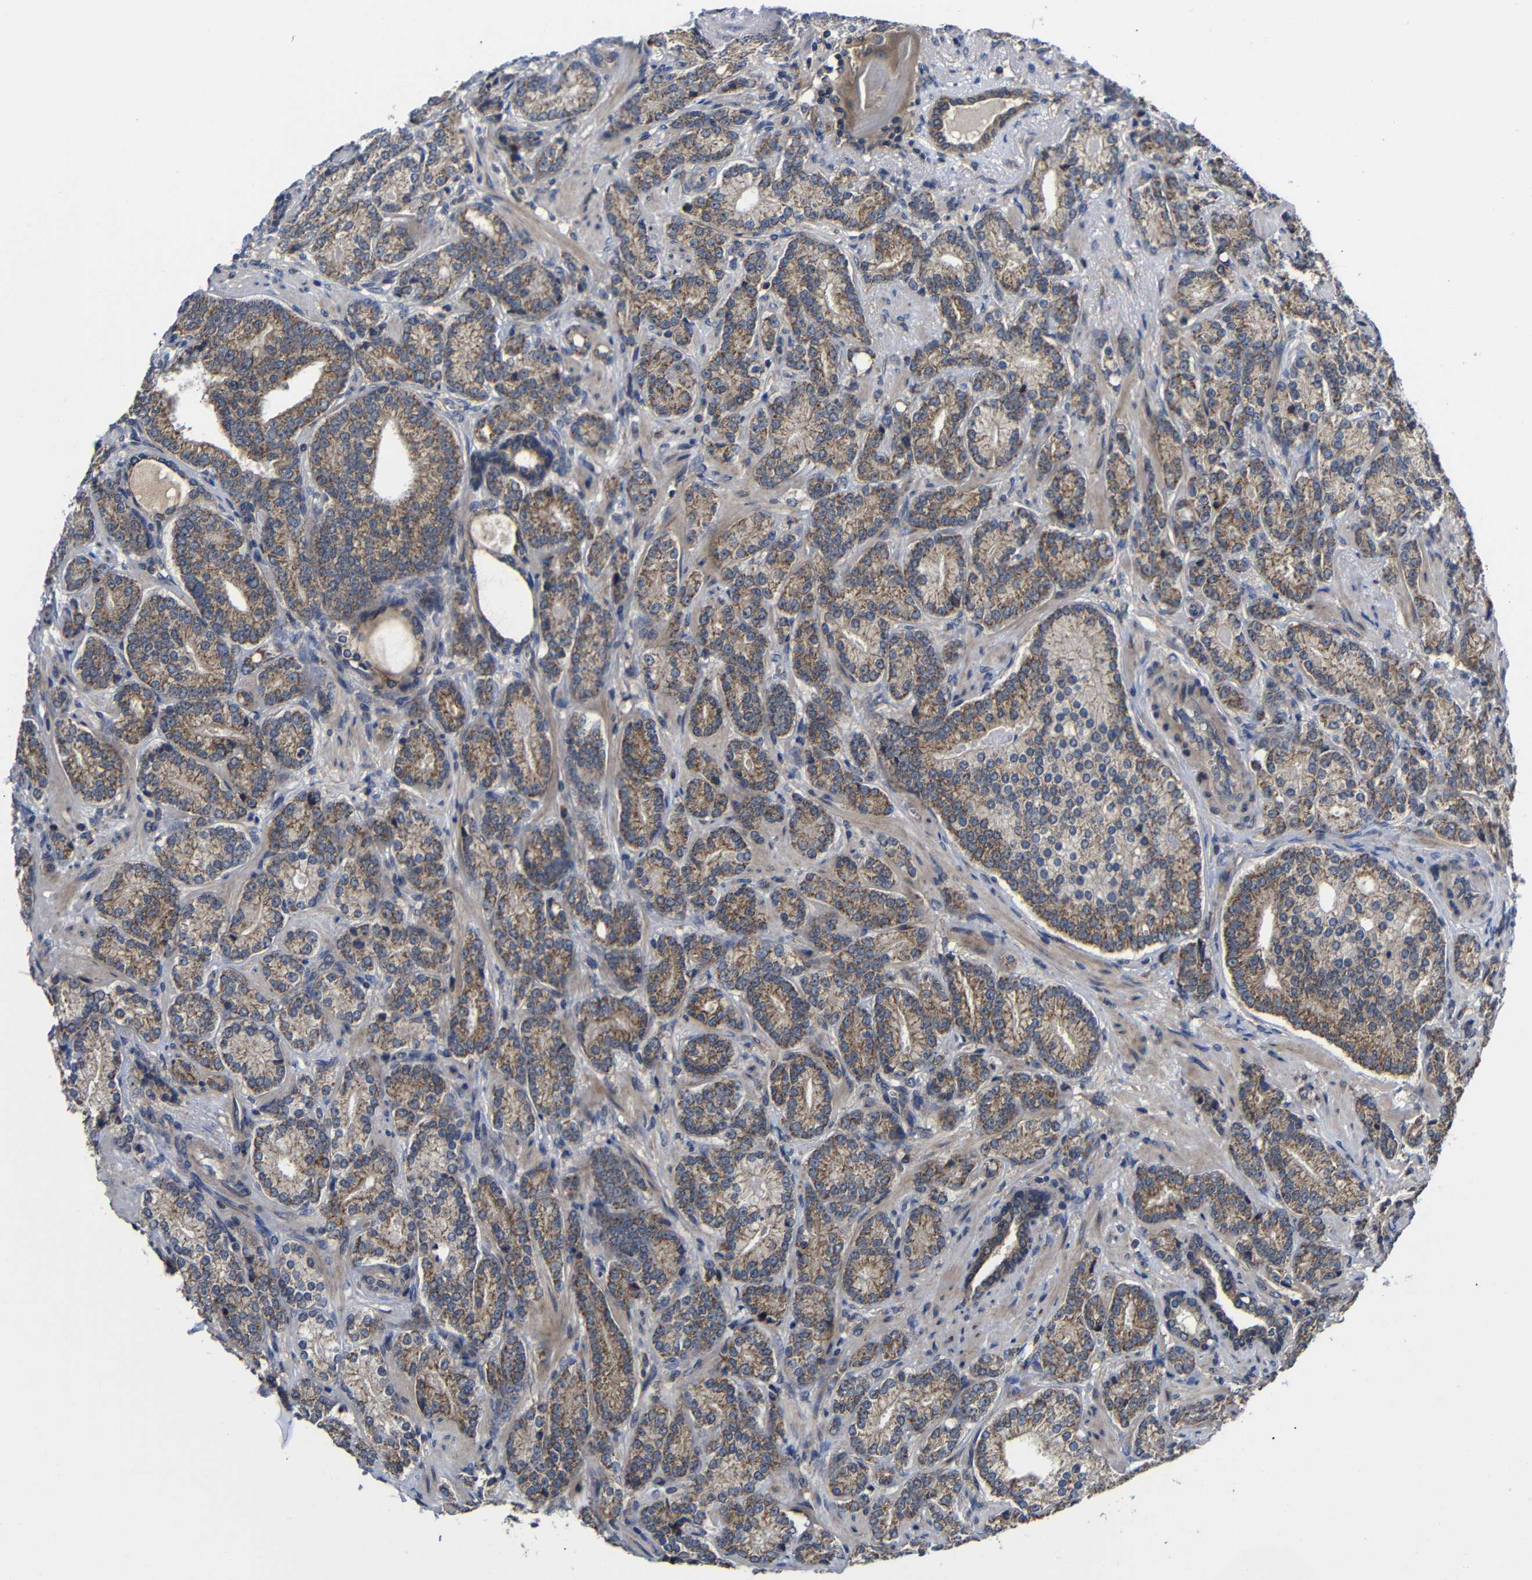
{"staining": {"intensity": "moderate", "quantity": ">75%", "location": "cytoplasmic/membranous"}, "tissue": "prostate cancer", "cell_type": "Tumor cells", "image_type": "cancer", "snomed": [{"axis": "morphology", "description": "Adenocarcinoma, High grade"}, {"axis": "topography", "description": "Prostate"}], "caption": "Protein staining of prostate cancer tissue displays moderate cytoplasmic/membranous positivity in about >75% of tumor cells.", "gene": "LPAR5", "patient": {"sex": "male", "age": 61}}